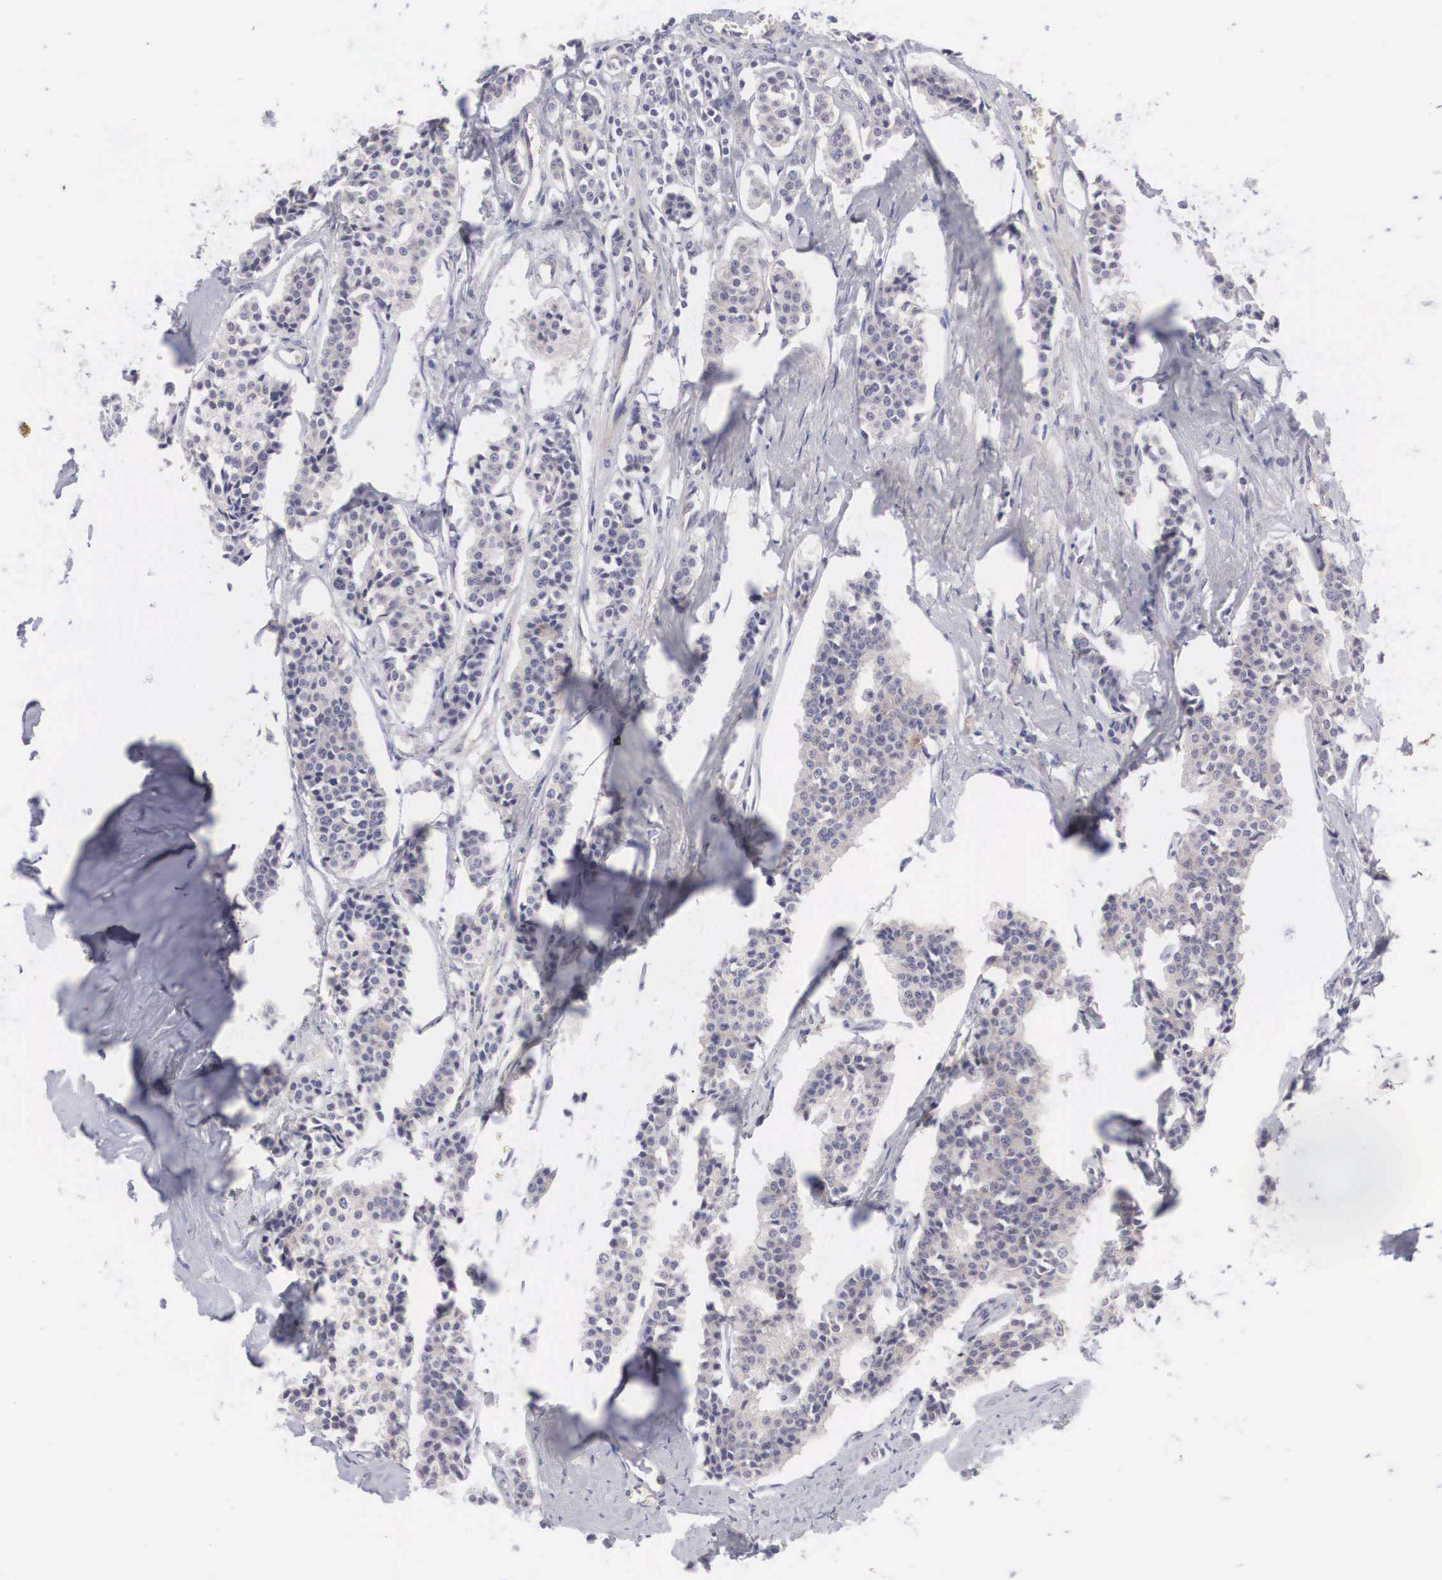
{"staining": {"intensity": "negative", "quantity": "none", "location": "none"}, "tissue": "carcinoid", "cell_type": "Tumor cells", "image_type": "cancer", "snomed": [{"axis": "morphology", "description": "Carcinoid, malignant, NOS"}, {"axis": "topography", "description": "Small intestine"}], "caption": "Immunohistochemical staining of carcinoid exhibits no significant staining in tumor cells. (DAB immunohistochemistry (IHC) visualized using brightfield microscopy, high magnification).", "gene": "MAST4", "patient": {"sex": "male", "age": 63}}